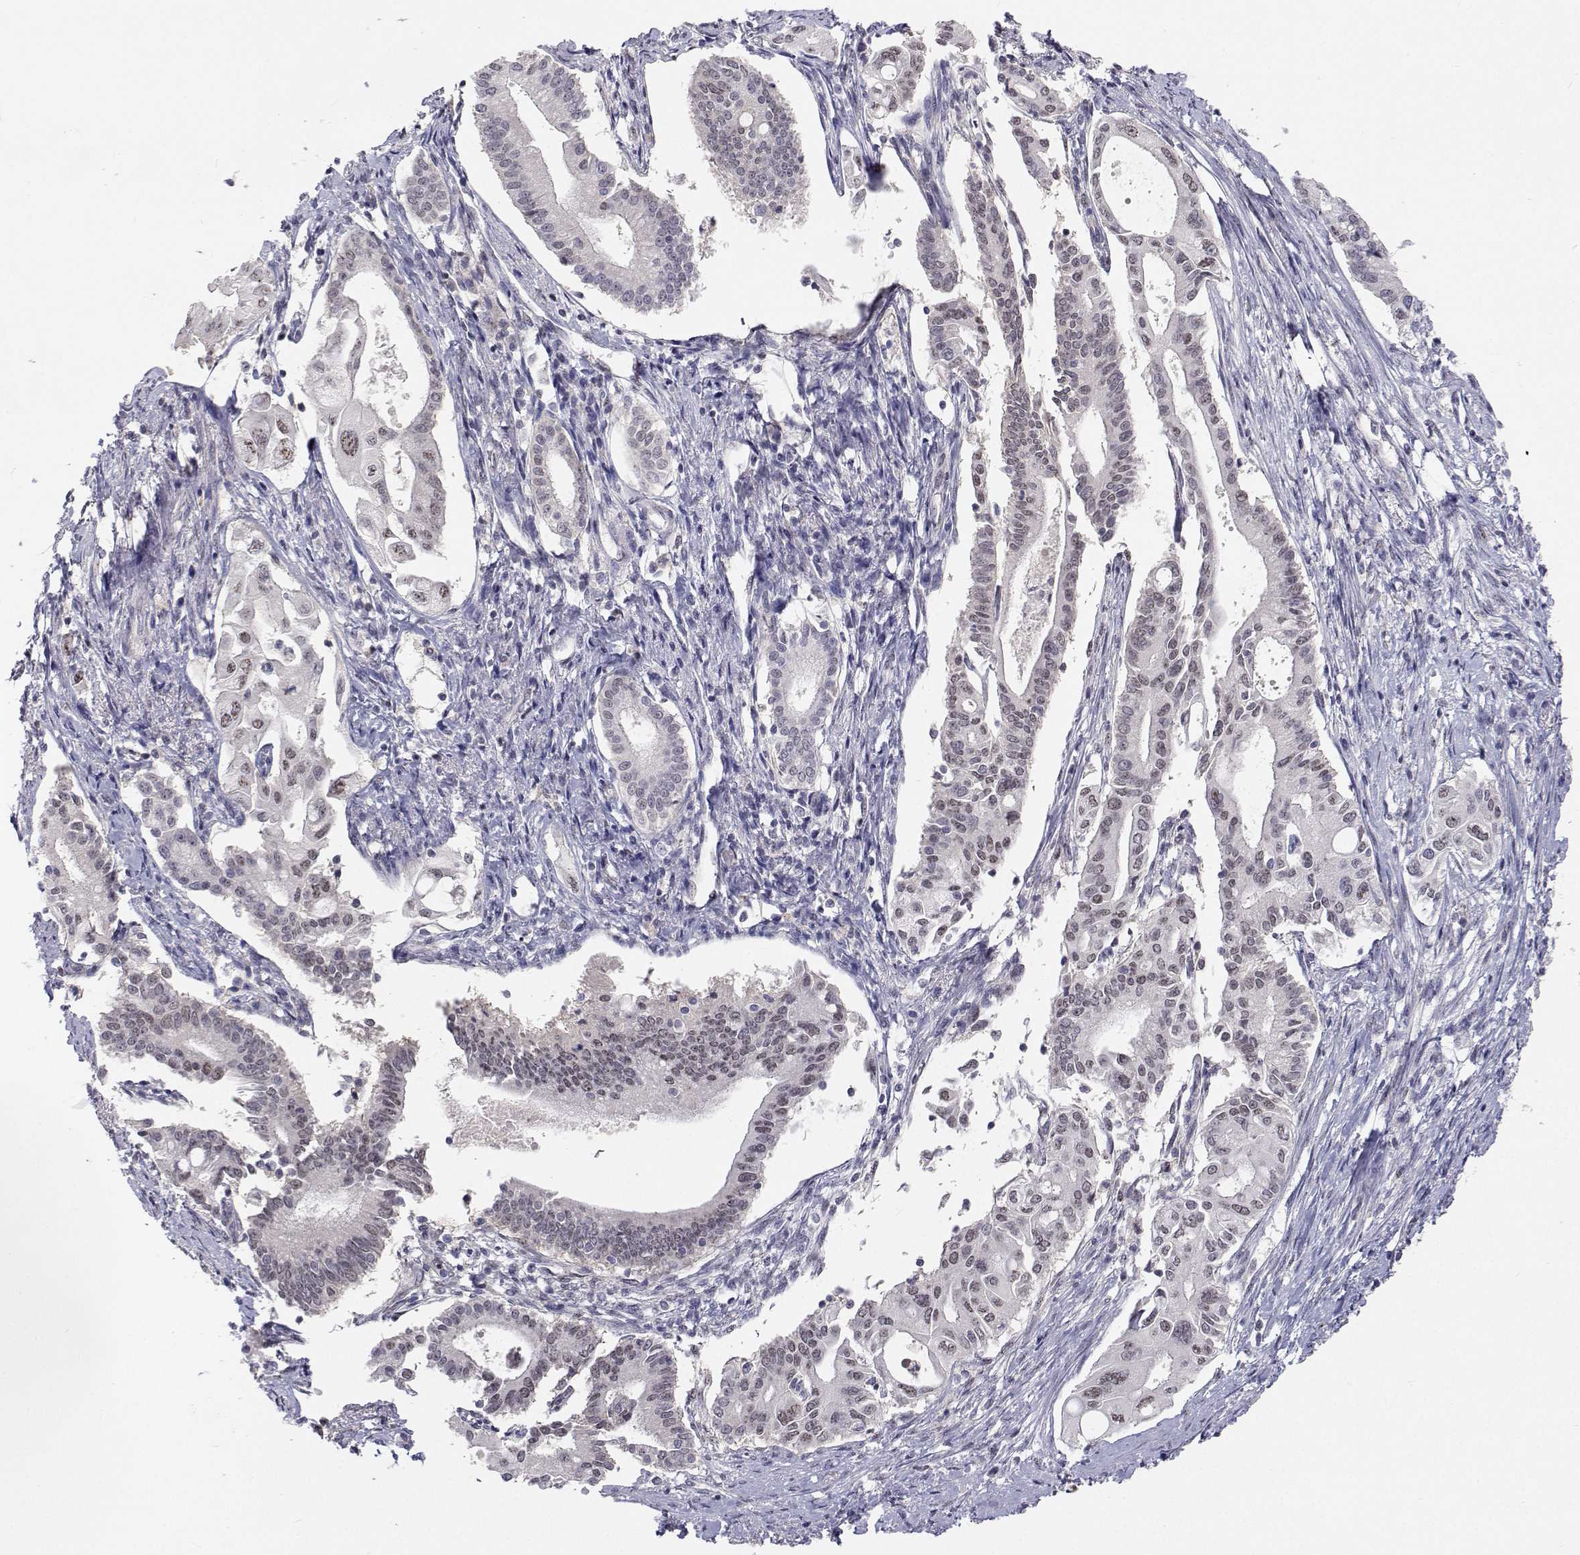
{"staining": {"intensity": "weak", "quantity": "25%-75%", "location": "nuclear"}, "tissue": "pancreatic cancer", "cell_type": "Tumor cells", "image_type": "cancer", "snomed": [{"axis": "morphology", "description": "Adenocarcinoma, NOS"}, {"axis": "topography", "description": "Pancreas"}], "caption": "A photomicrograph of human pancreatic adenocarcinoma stained for a protein demonstrates weak nuclear brown staining in tumor cells. (brown staining indicates protein expression, while blue staining denotes nuclei).", "gene": "MYPN", "patient": {"sex": "female", "age": 68}}